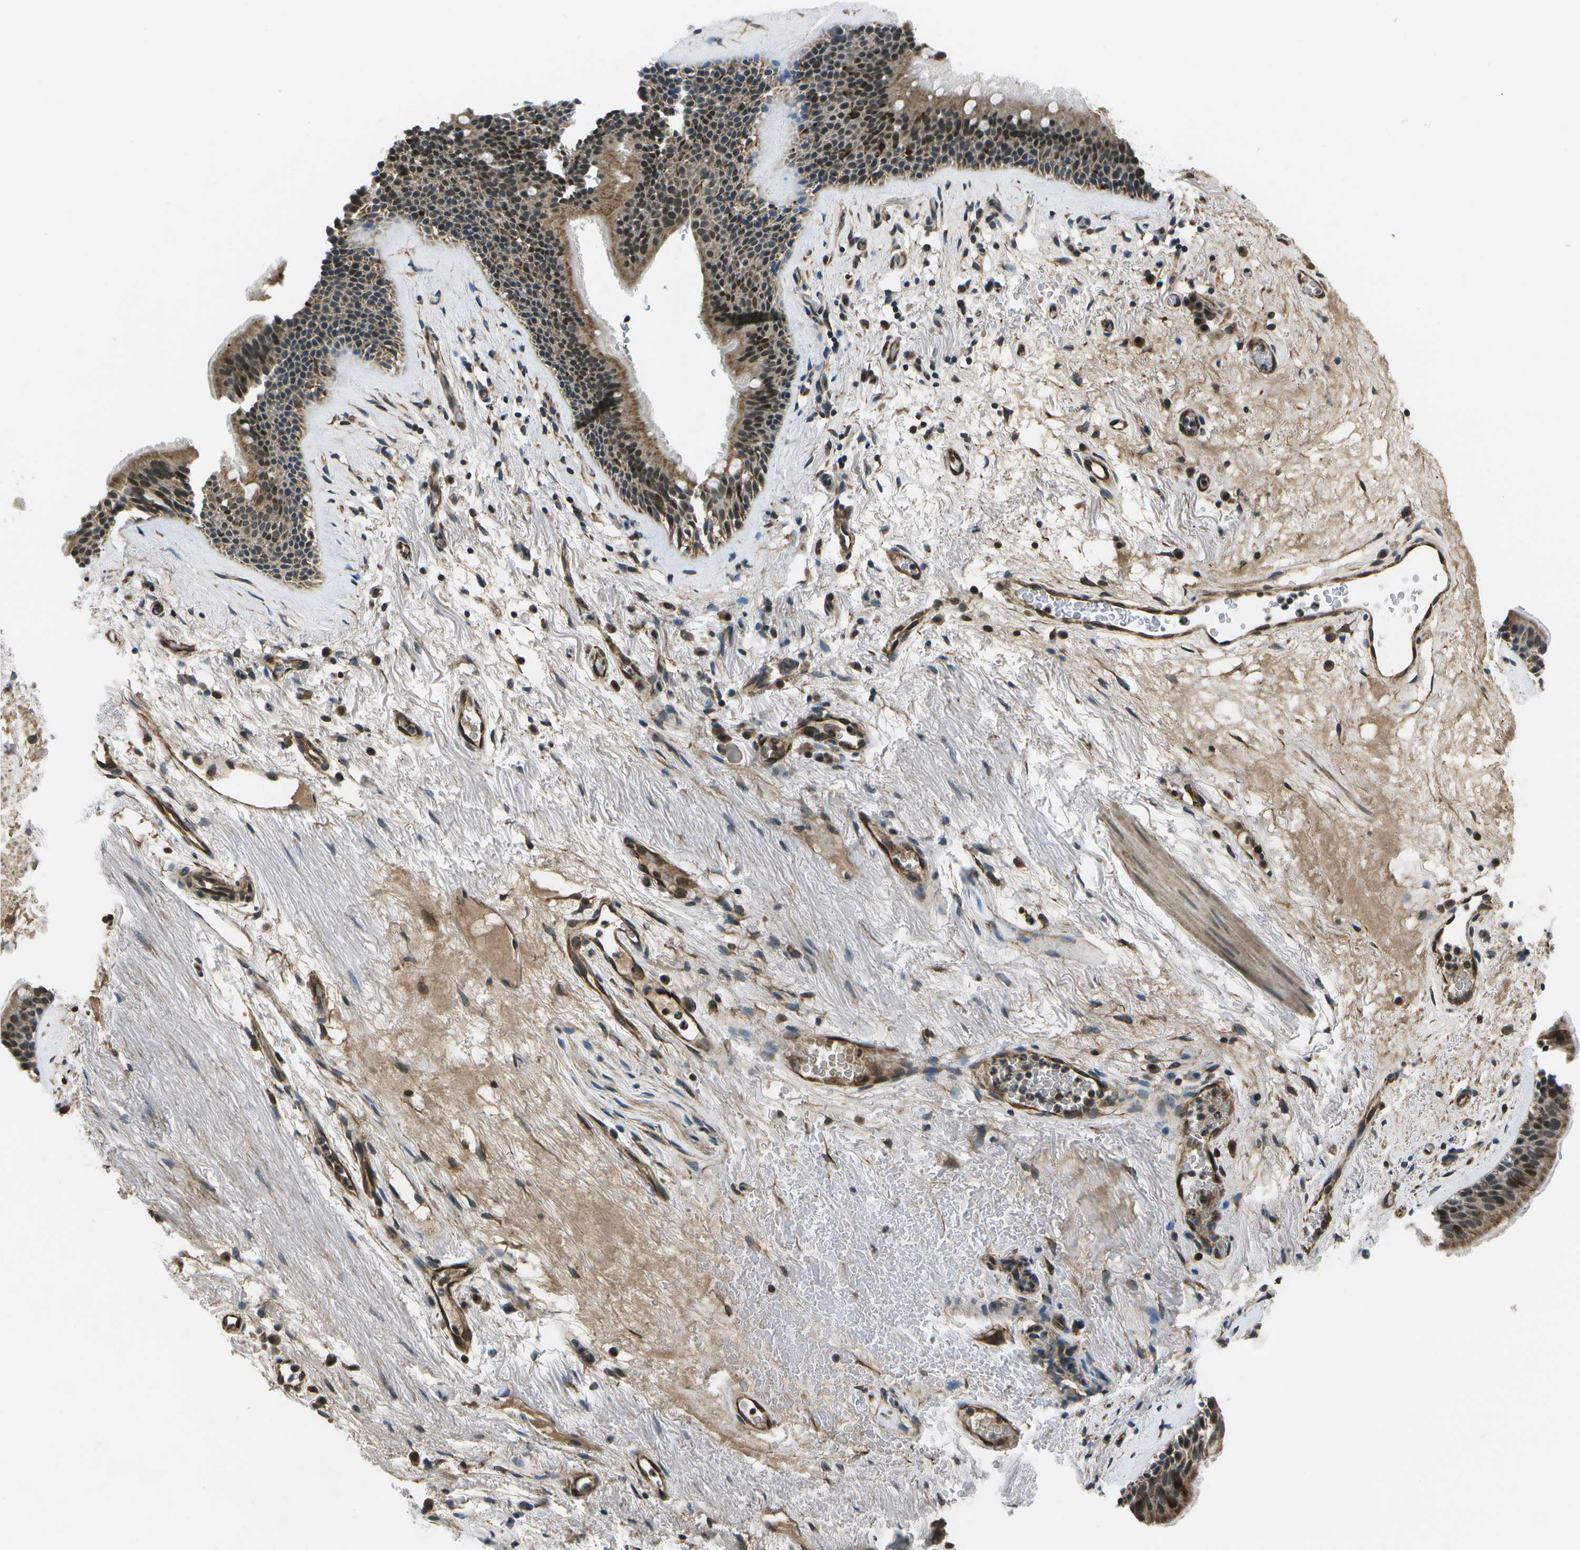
{"staining": {"intensity": "moderate", "quantity": ">75%", "location": "cytoplasmic/membranous,nuclear"}, "tissue": "bronchus", "cell_type": "Respiratory epithelial cells", "image_type": "normal", "snomed": [{"axis": "morphology", "description": "Normal tissue, NOS"}, {"axis": "topography", "description": "Cartilage tissue"}], "caption": "A micrograph showing moderate cytoplasmic/membranous,nuclear staining in approximately >75% of respiratory epithelial cells in benign bronchus, as visualized by brown immunohistochemical staining.", "gene": "EIF2AK1", "patient": {"sex": "female", "age": 63}}